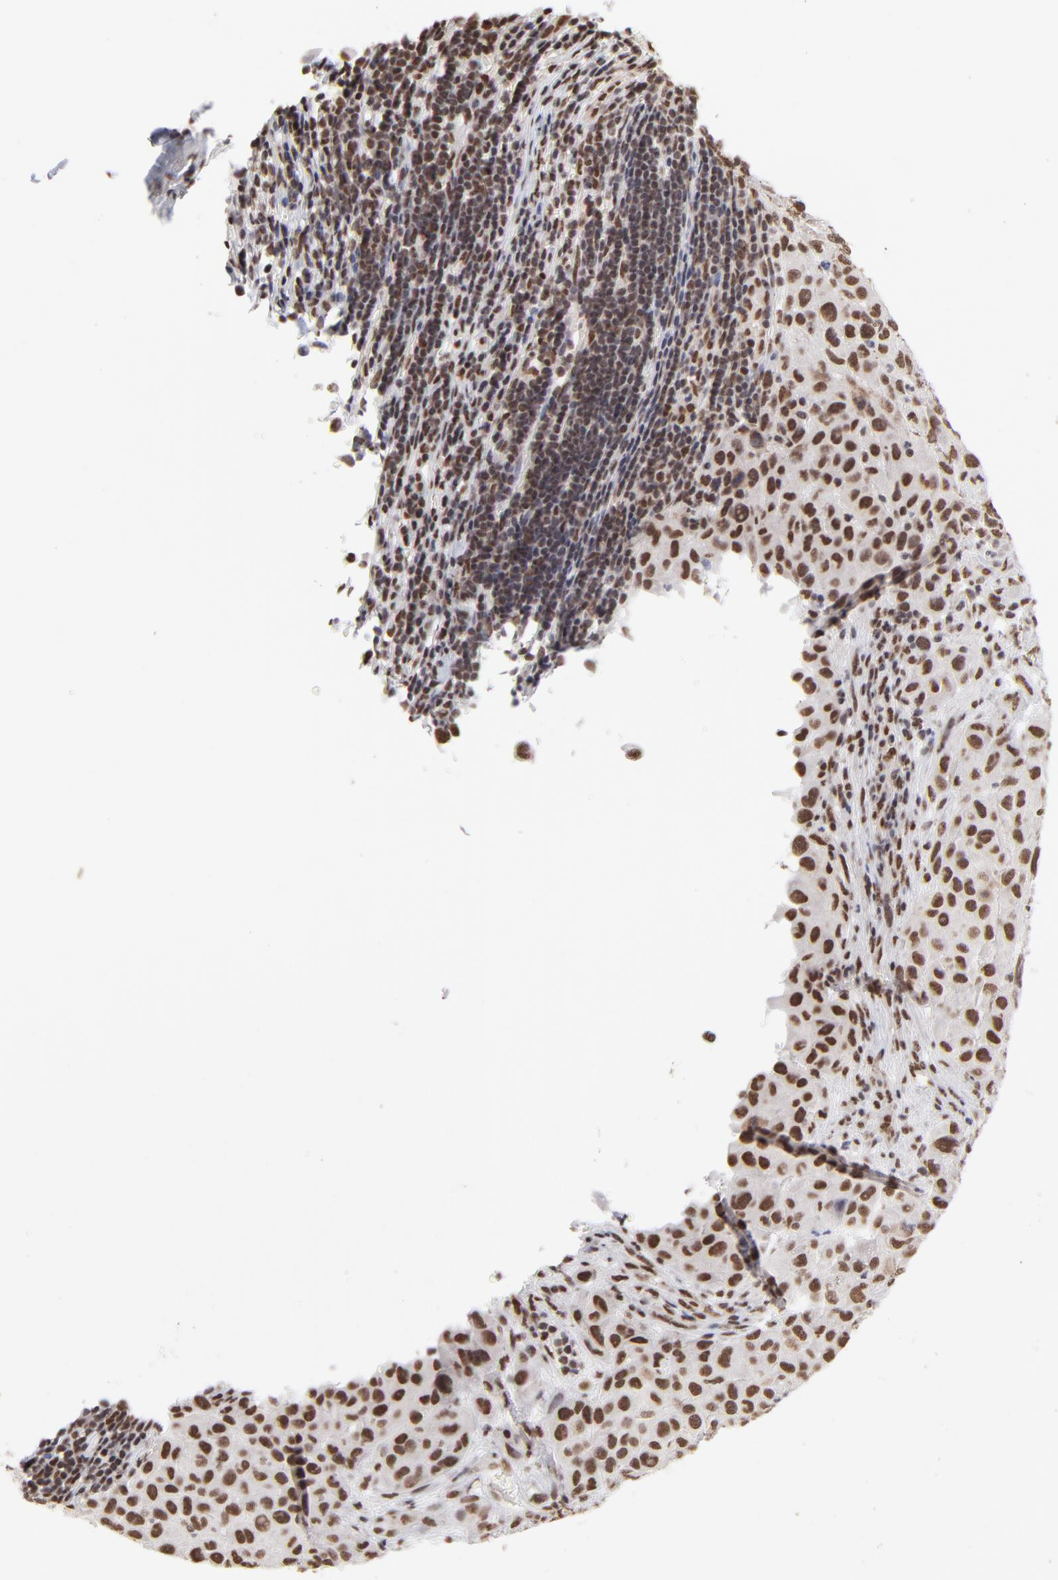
{"staining": {"intensity": "strong", "quantity": ">75%", "location": "nuclear"}, "tissue": "melanoma", "cell_type": "Tumor cells", "image_type": "cancer", "snomed": [{"axis": "morphology", "description": "Malignant melanoma, Metastatic site"}, {"axis": "topography", "description": "Lymph node"}], "caption": "A micrograph of melanoma stained for a protein exhibits strong nuclear brown staining in tumor cells. (Brightfield microscopy of DAB IHC at high magnification).", "gene": "ZNF3", "patient": {"sex": "male", "age": 61}}